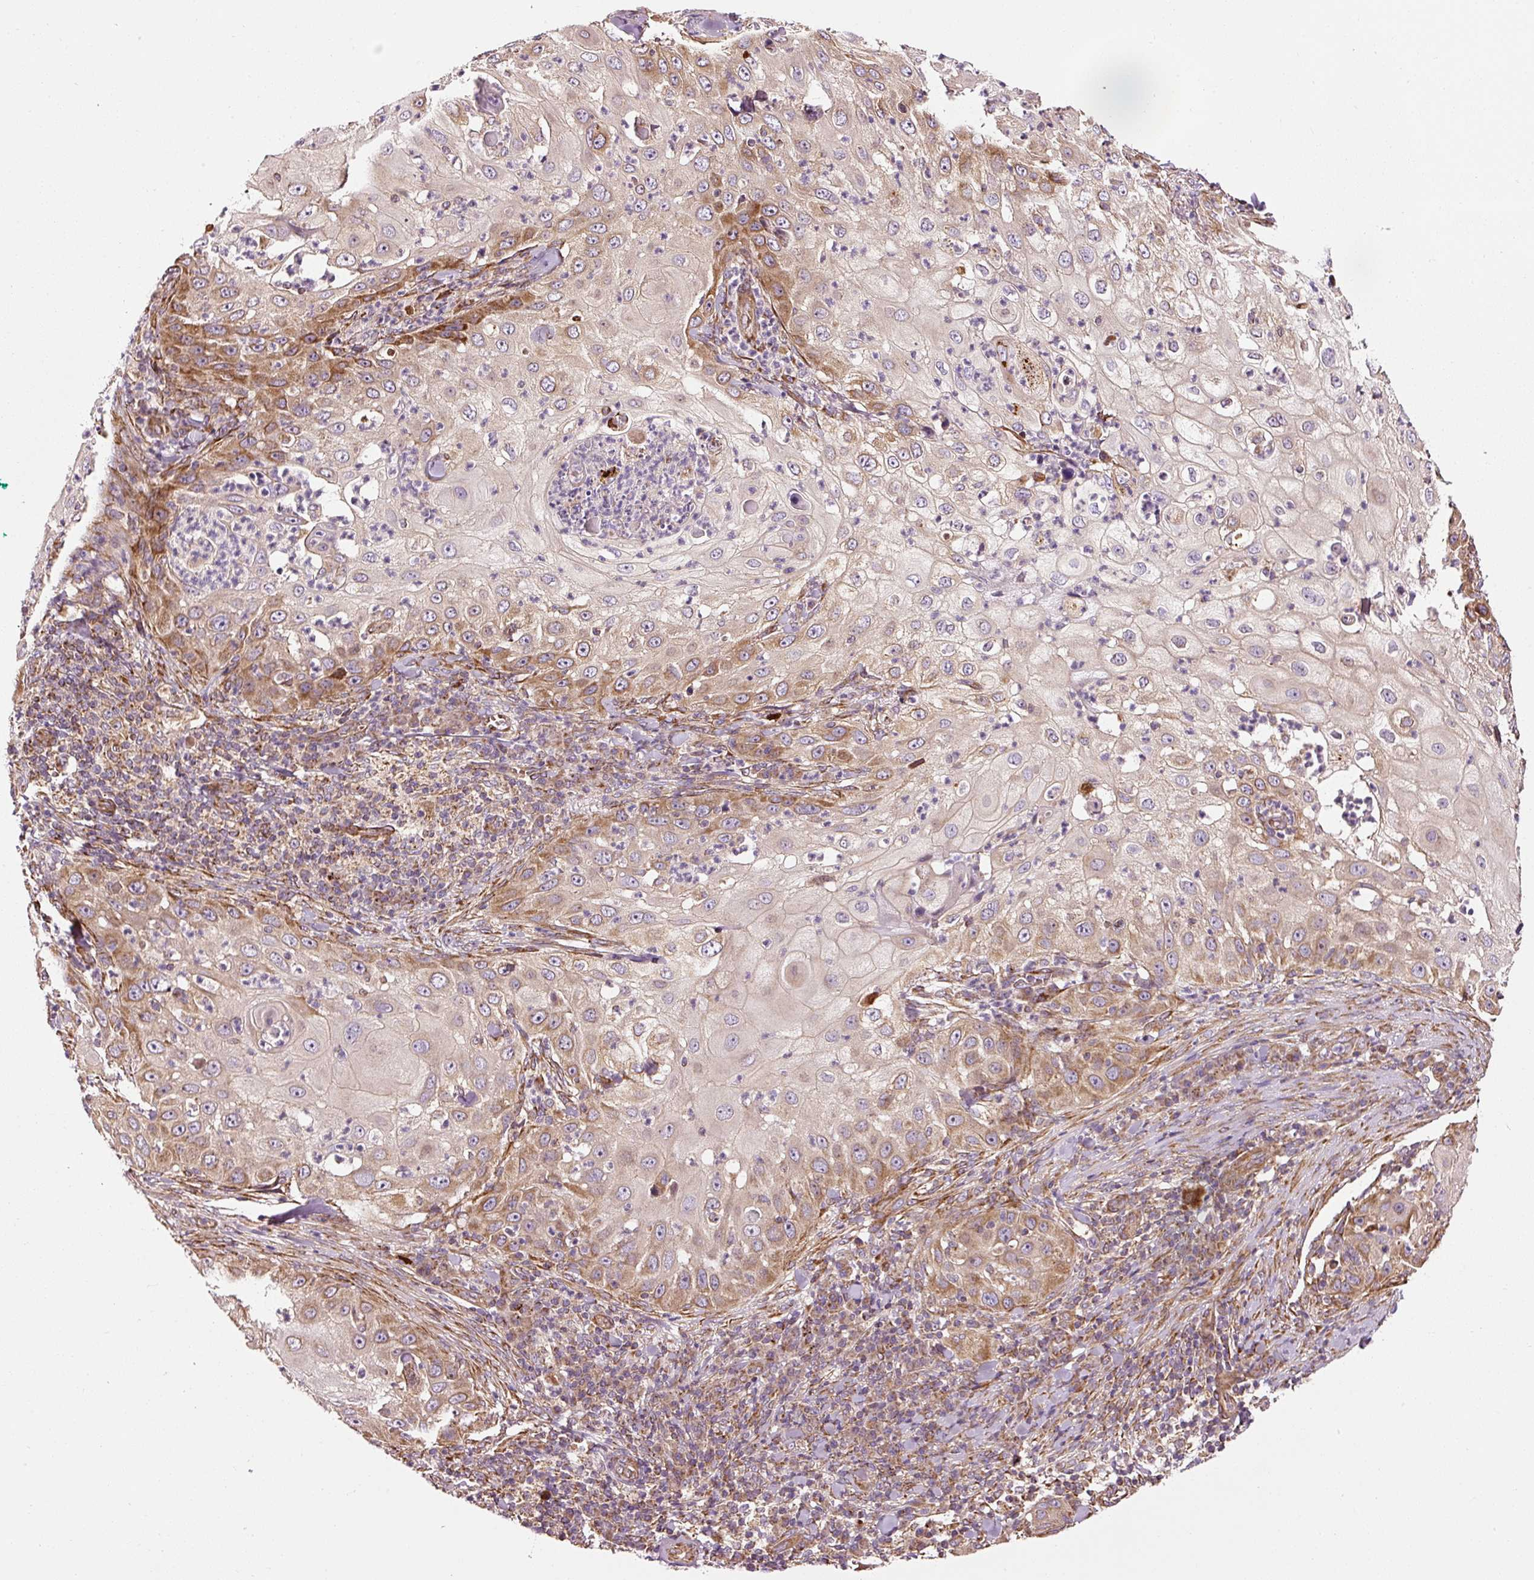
{"staining": {"intensity": "moderate", "quantity": "25%-75%", "location": "cytoplasmic/membranous"}, "tissue": "skin cancer", "cell_type": "Tumor cells", "image_type": "cancer", "snomed": [{"axis": "morphology", "description": "Squamous cell carcinoma, NOS"}, {"axis": "topography", "description": "Skin"}], "caption": "Immunohistochemical staining of skin squamous cell carcinoma exhibits moderate cytoplasmic/membranous protein expression in approximately 25%-75% of tumor cells.", "gene": "ISCU", "patient": {"sex": "female", "age": 44}}